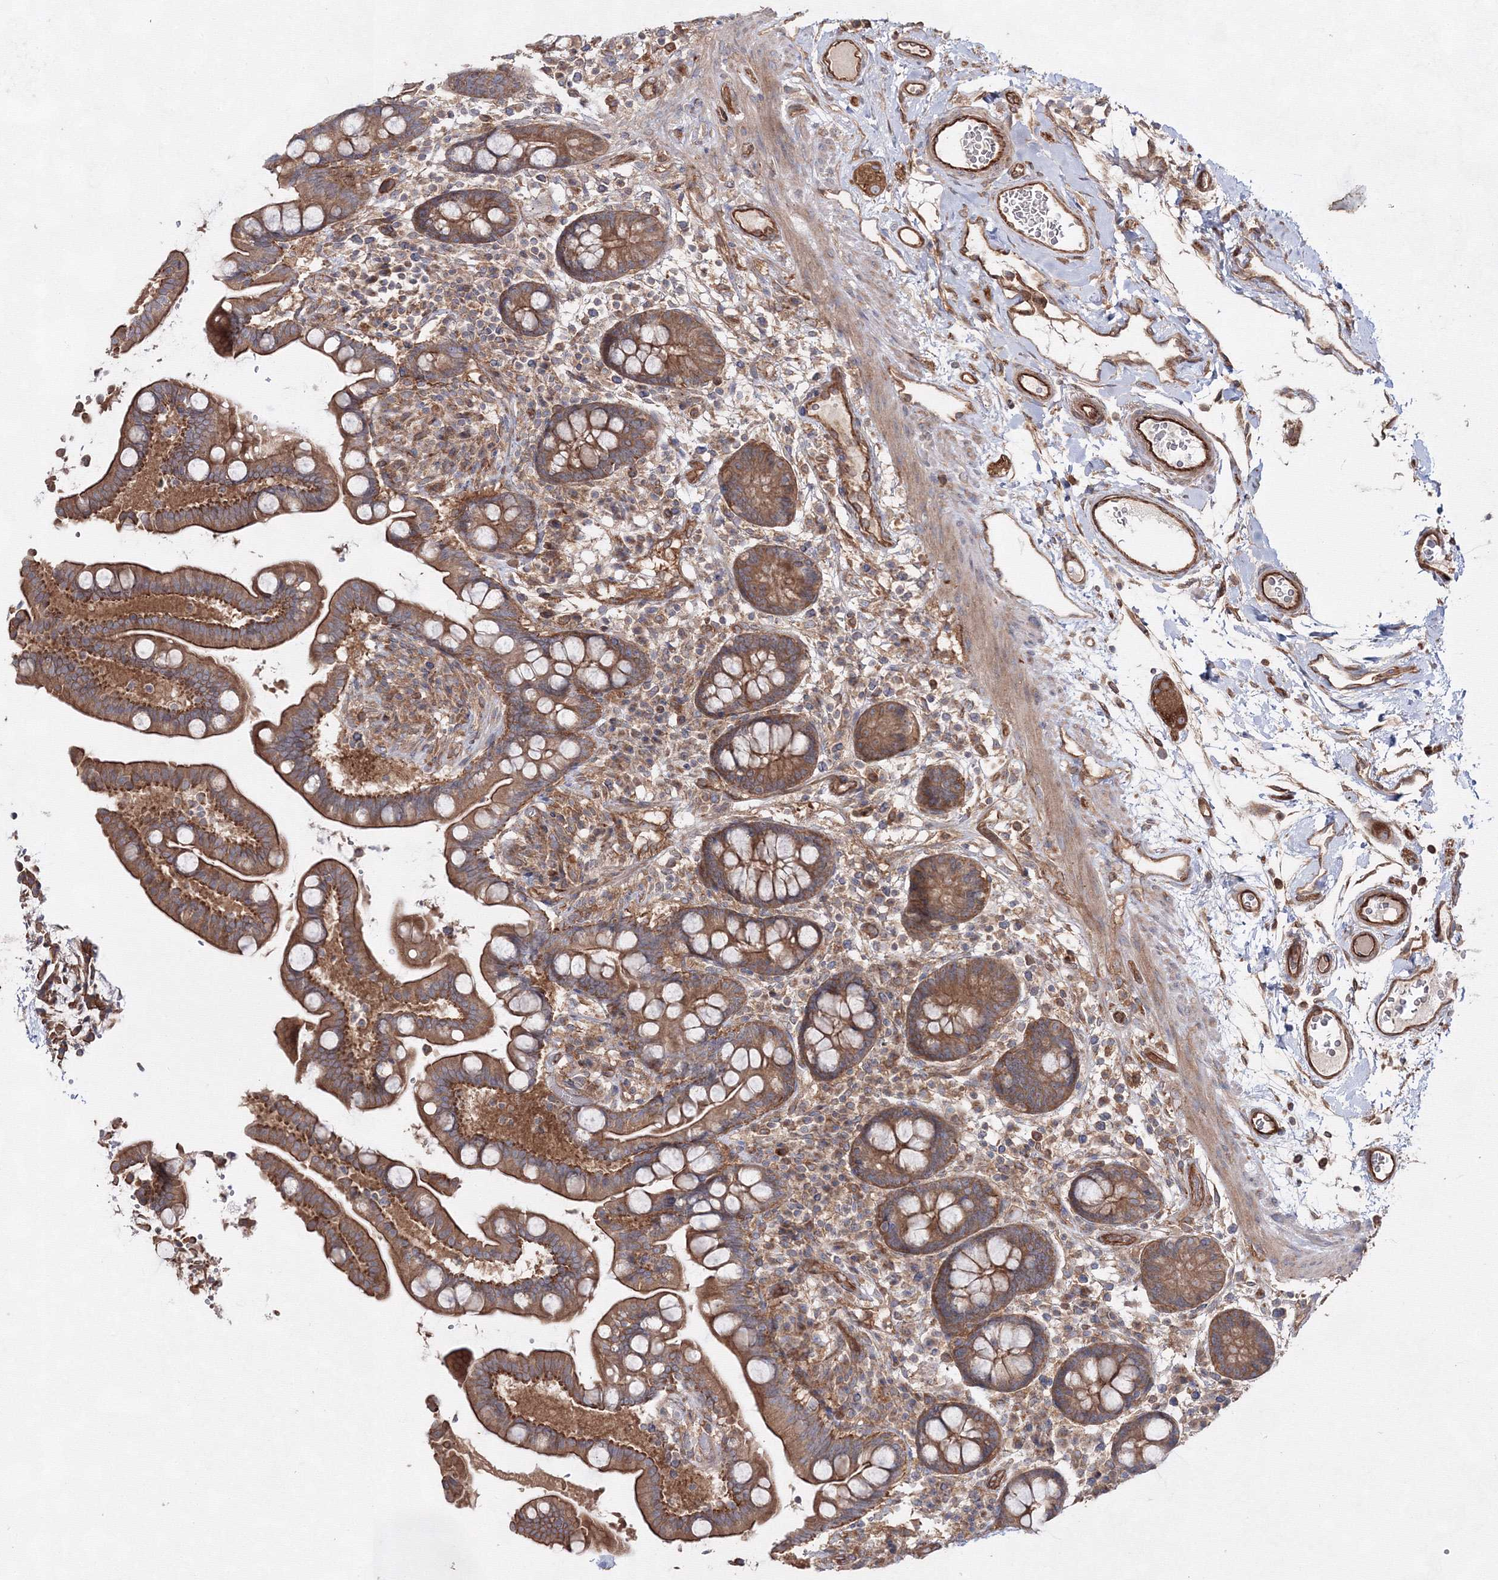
{"staining": {"intensity": "strong", "quantity": ">75%", "location": "cytoplasmic/membranous"}, "tissue": "colon", "cell_type": "Endothelial cells", "image_type": "normal", "snomed": [{"axis": "morphology", "description": "Normal tissue, NOS"}, {"axis": "topography", "description": "Colon"}], "caption": "Colon stained with a brown dye displays strong cytoplasmic/membranous positive staining in approximately >75% of endothelial cells.", "gene": "EXOC6", "patient": {"sex": "male", "age": 73}}